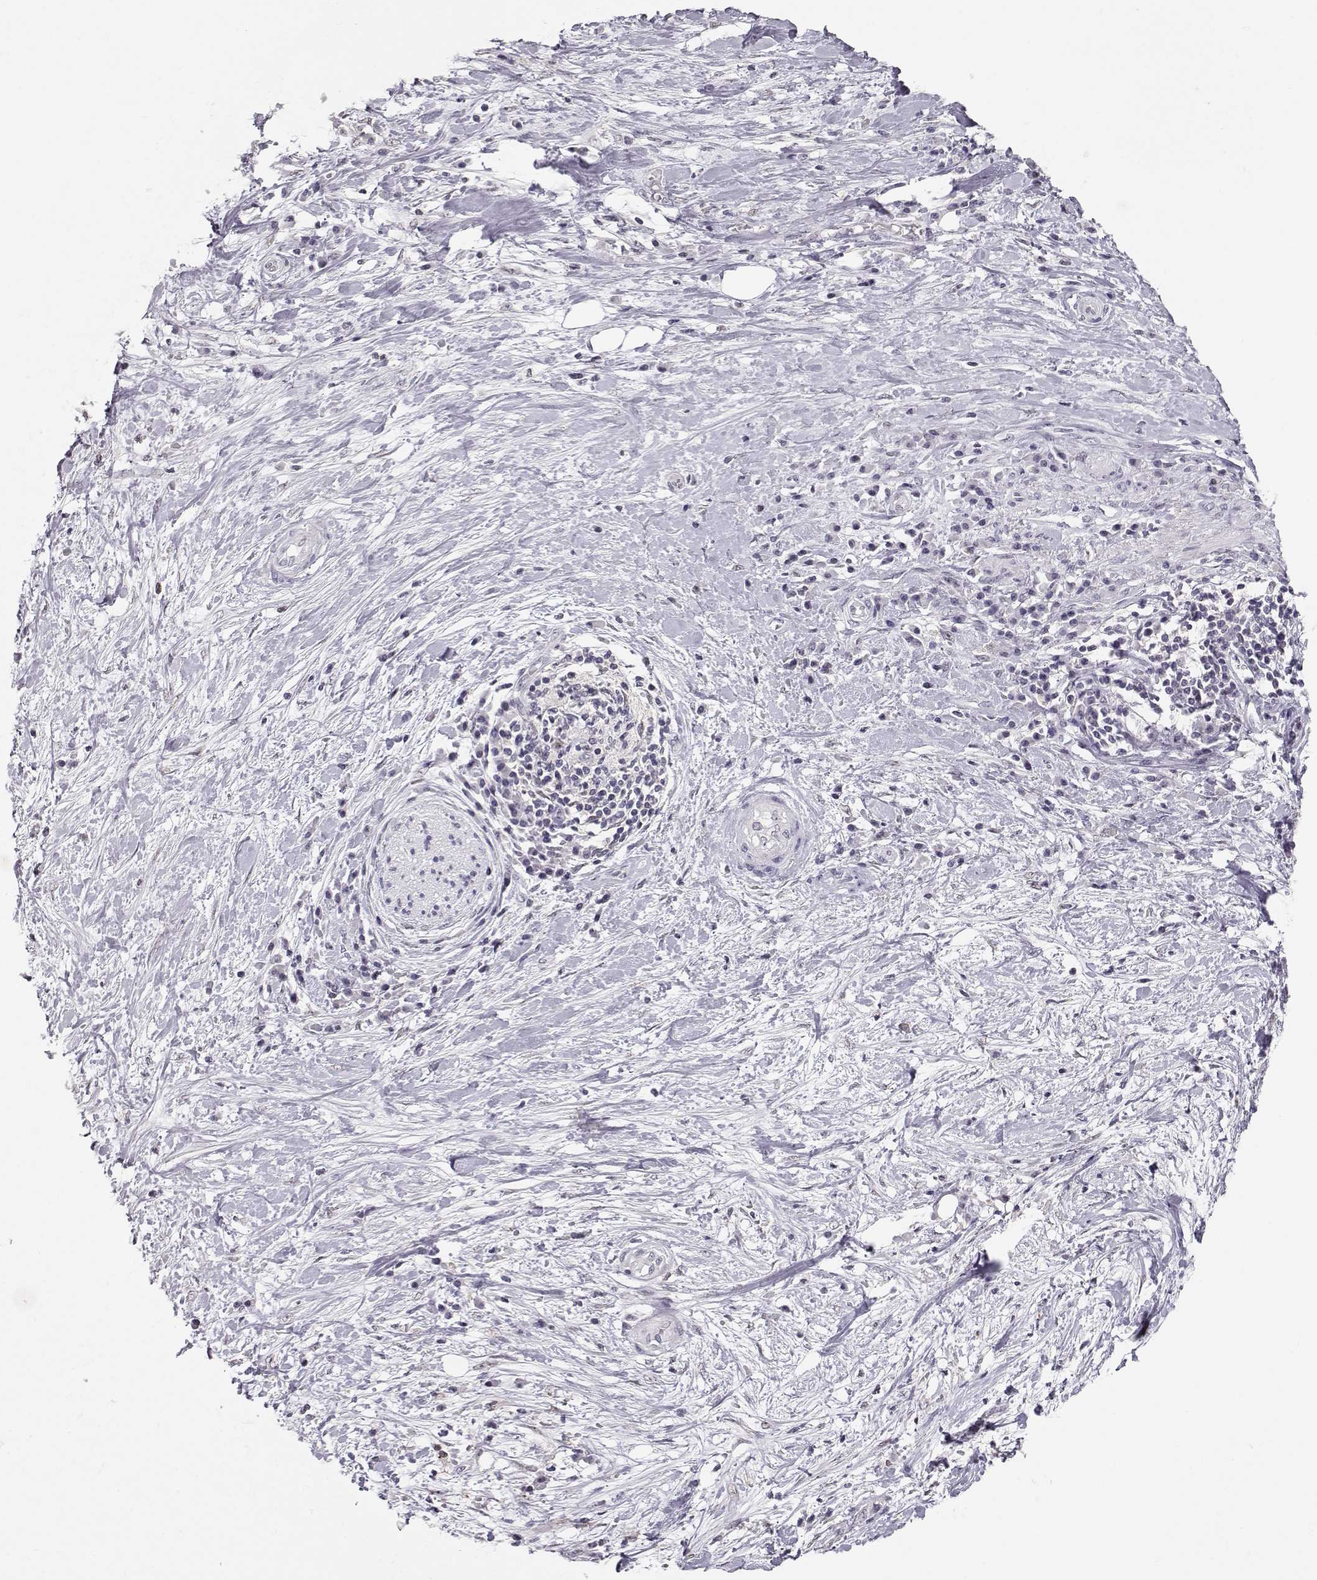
{"staining": {"intensity": "negative", "quantity": "none", "location": "none"}, "tissue": "liver cancer", "cell_type": "Tumor cells", "image_type": "cancer", "snomed": [{"axis": "morphology", "description": "Cholangiocarcinoma"}, {"axis": "topography", "description": "Liver"}], "caption": "Tumor cells are negative for brown protein staining in liver cholangiocarcinoma. The staining is performed using DAB brown chromogen with nuclei counter-stained in using hematoxylin.", "gene": "TEPP", "patient": {"sex": "female", "age": 73}}